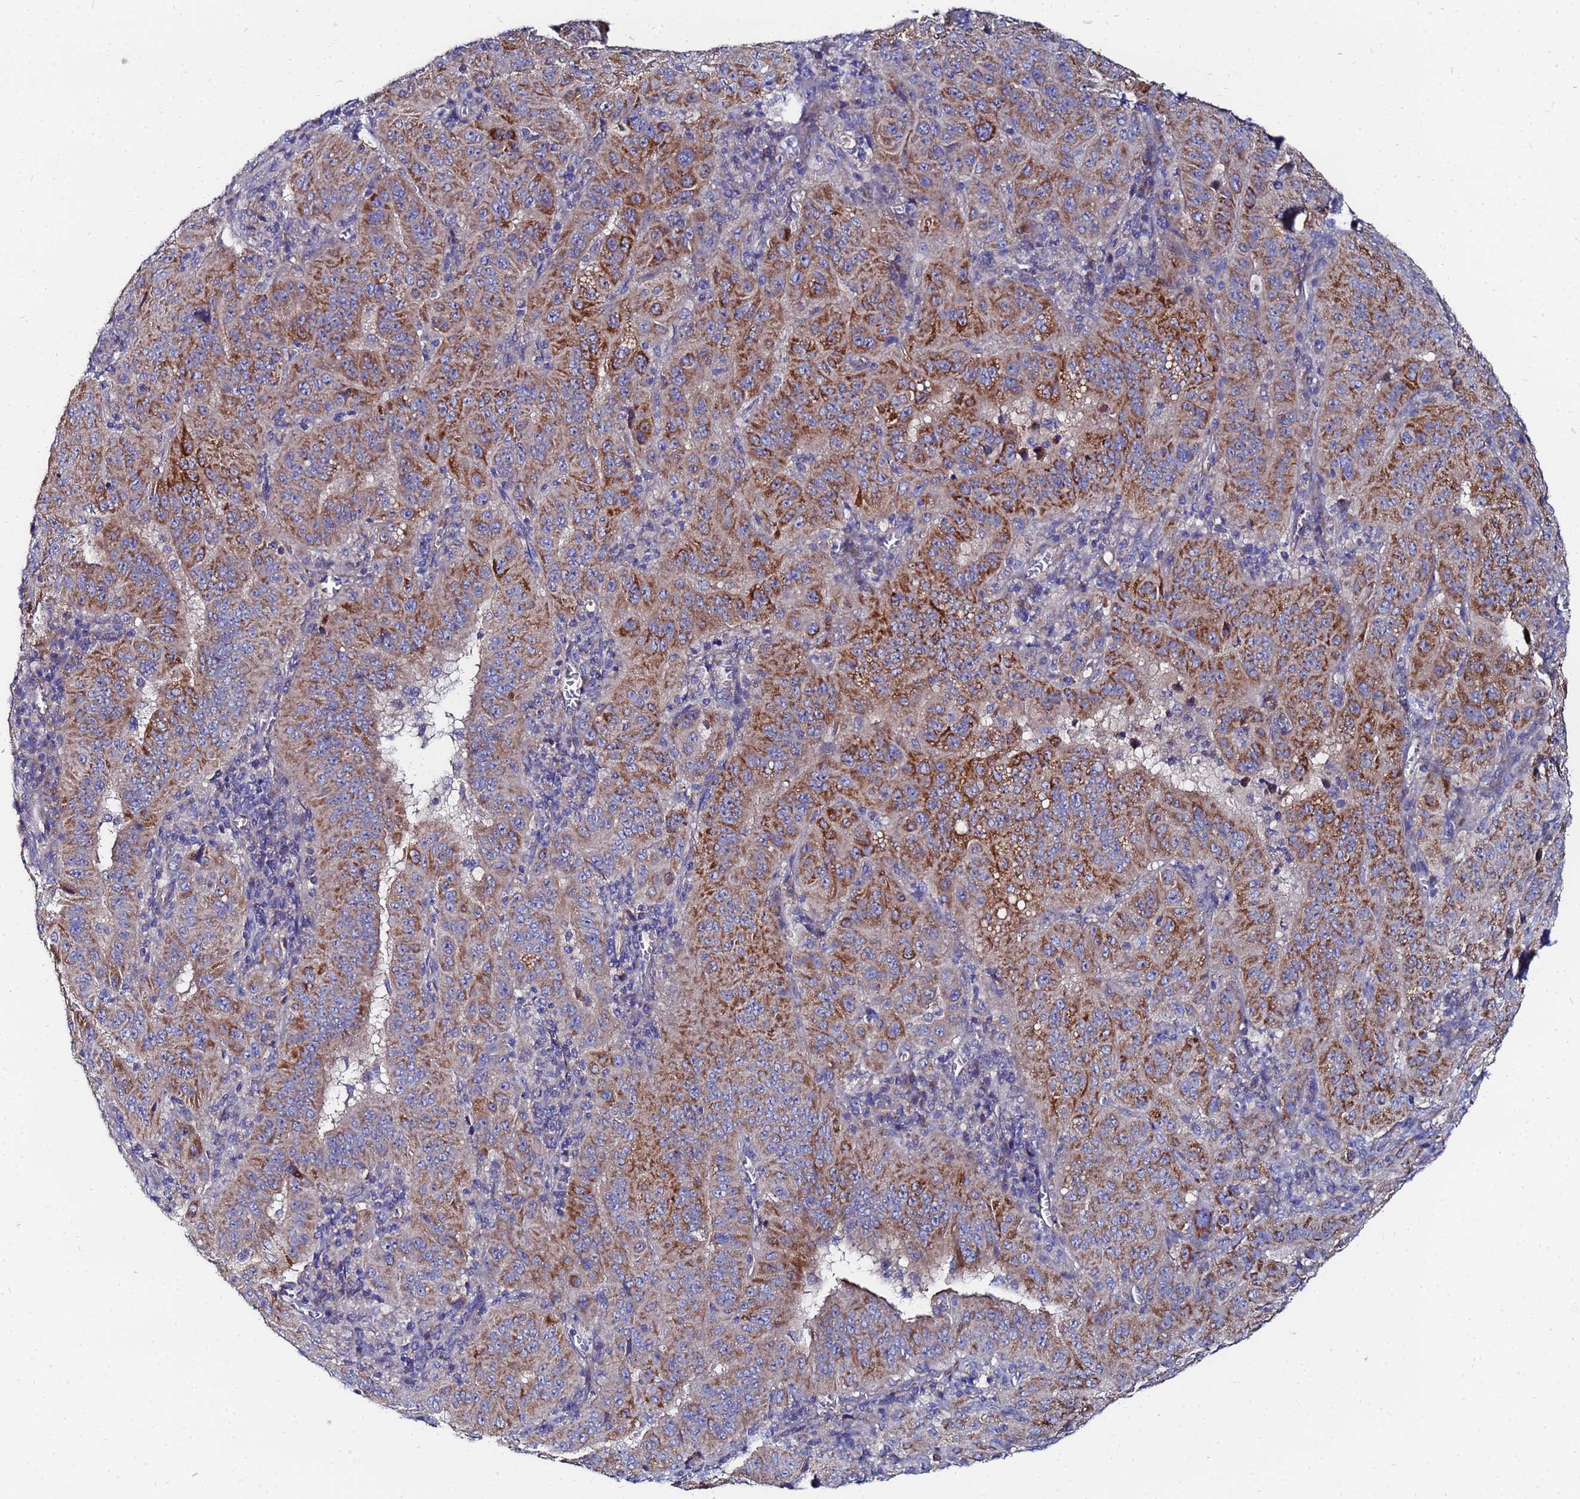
{"staining": {"intensity": "moderate", "quantity": ">75%", "location": "cytoplasmic/membranous"}, "tissue": "pancreatic cancer", "cell_type": "Tumor cells", "image_type": "cancer", "snomed": [{"axis": "morphology", "description": "Adenocarcinoma, NOS"}, {"axis": "topography", "description": "Pancreas"}], "caption": "Pancreatic cancer stained with a protein marker demonstrates moderate staining in tumor cells.", "gene": "FAHD2A", "patient": {"sex": "male", "age": 63}}